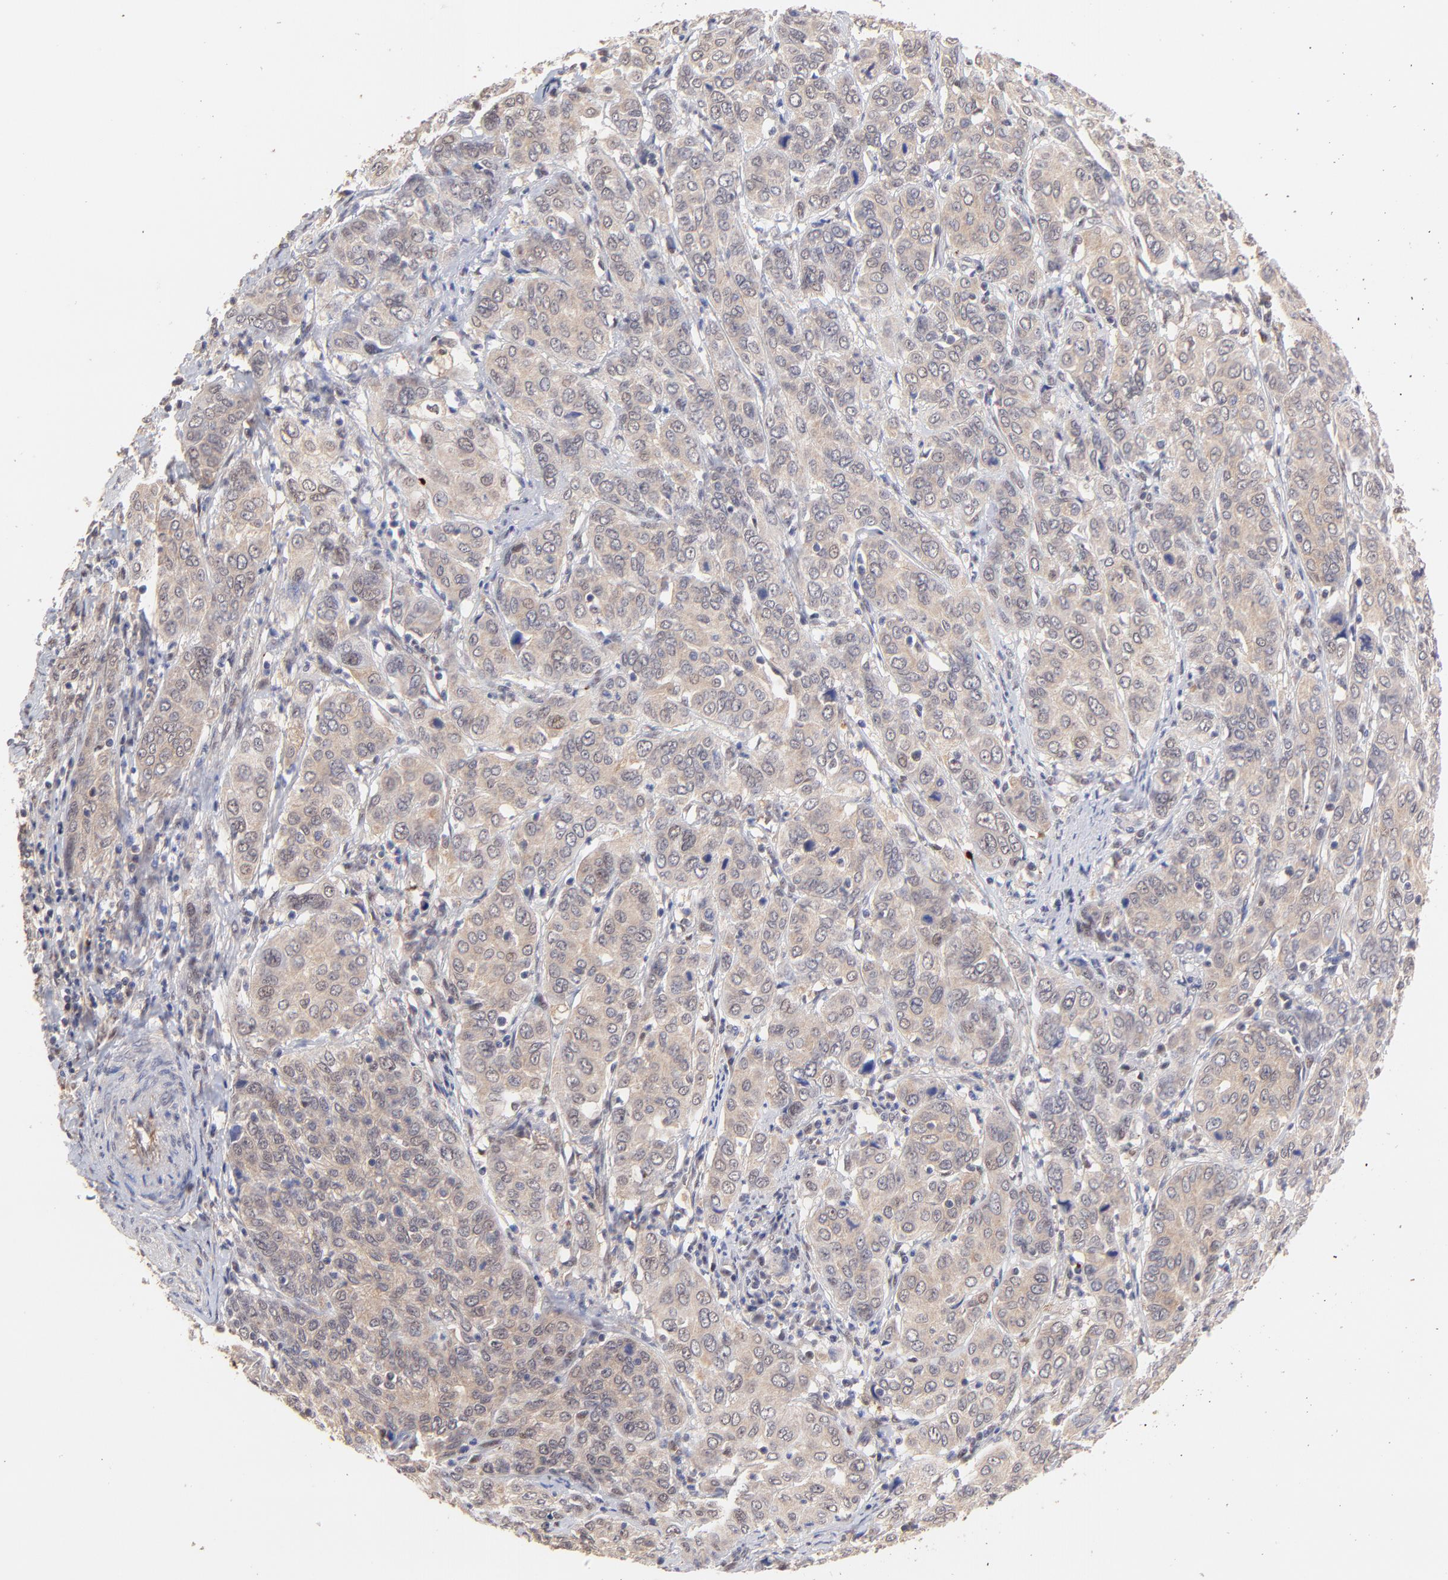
{"staining": {"intensity": "weak", "quantity": ">75%", "location": "cytoplasmic/membranous"}, "tissue": "cervical cancer", "cell_type": "Tumor cells", "image_type": "cancer", "snomed": [{"axis": "morphology", "description": "Squamous cell carcinoma, NOS"}, {"axis": "topography", "description": "Cervix"}], "caption": "Cervical cancer (squamous cell carcinoma) stained for a protein demonstrates weak cytoplasmic/membranous positivity in tumor cells.", "gene": "PSMD14", "patient": {"sex": "female", "age": 38}}